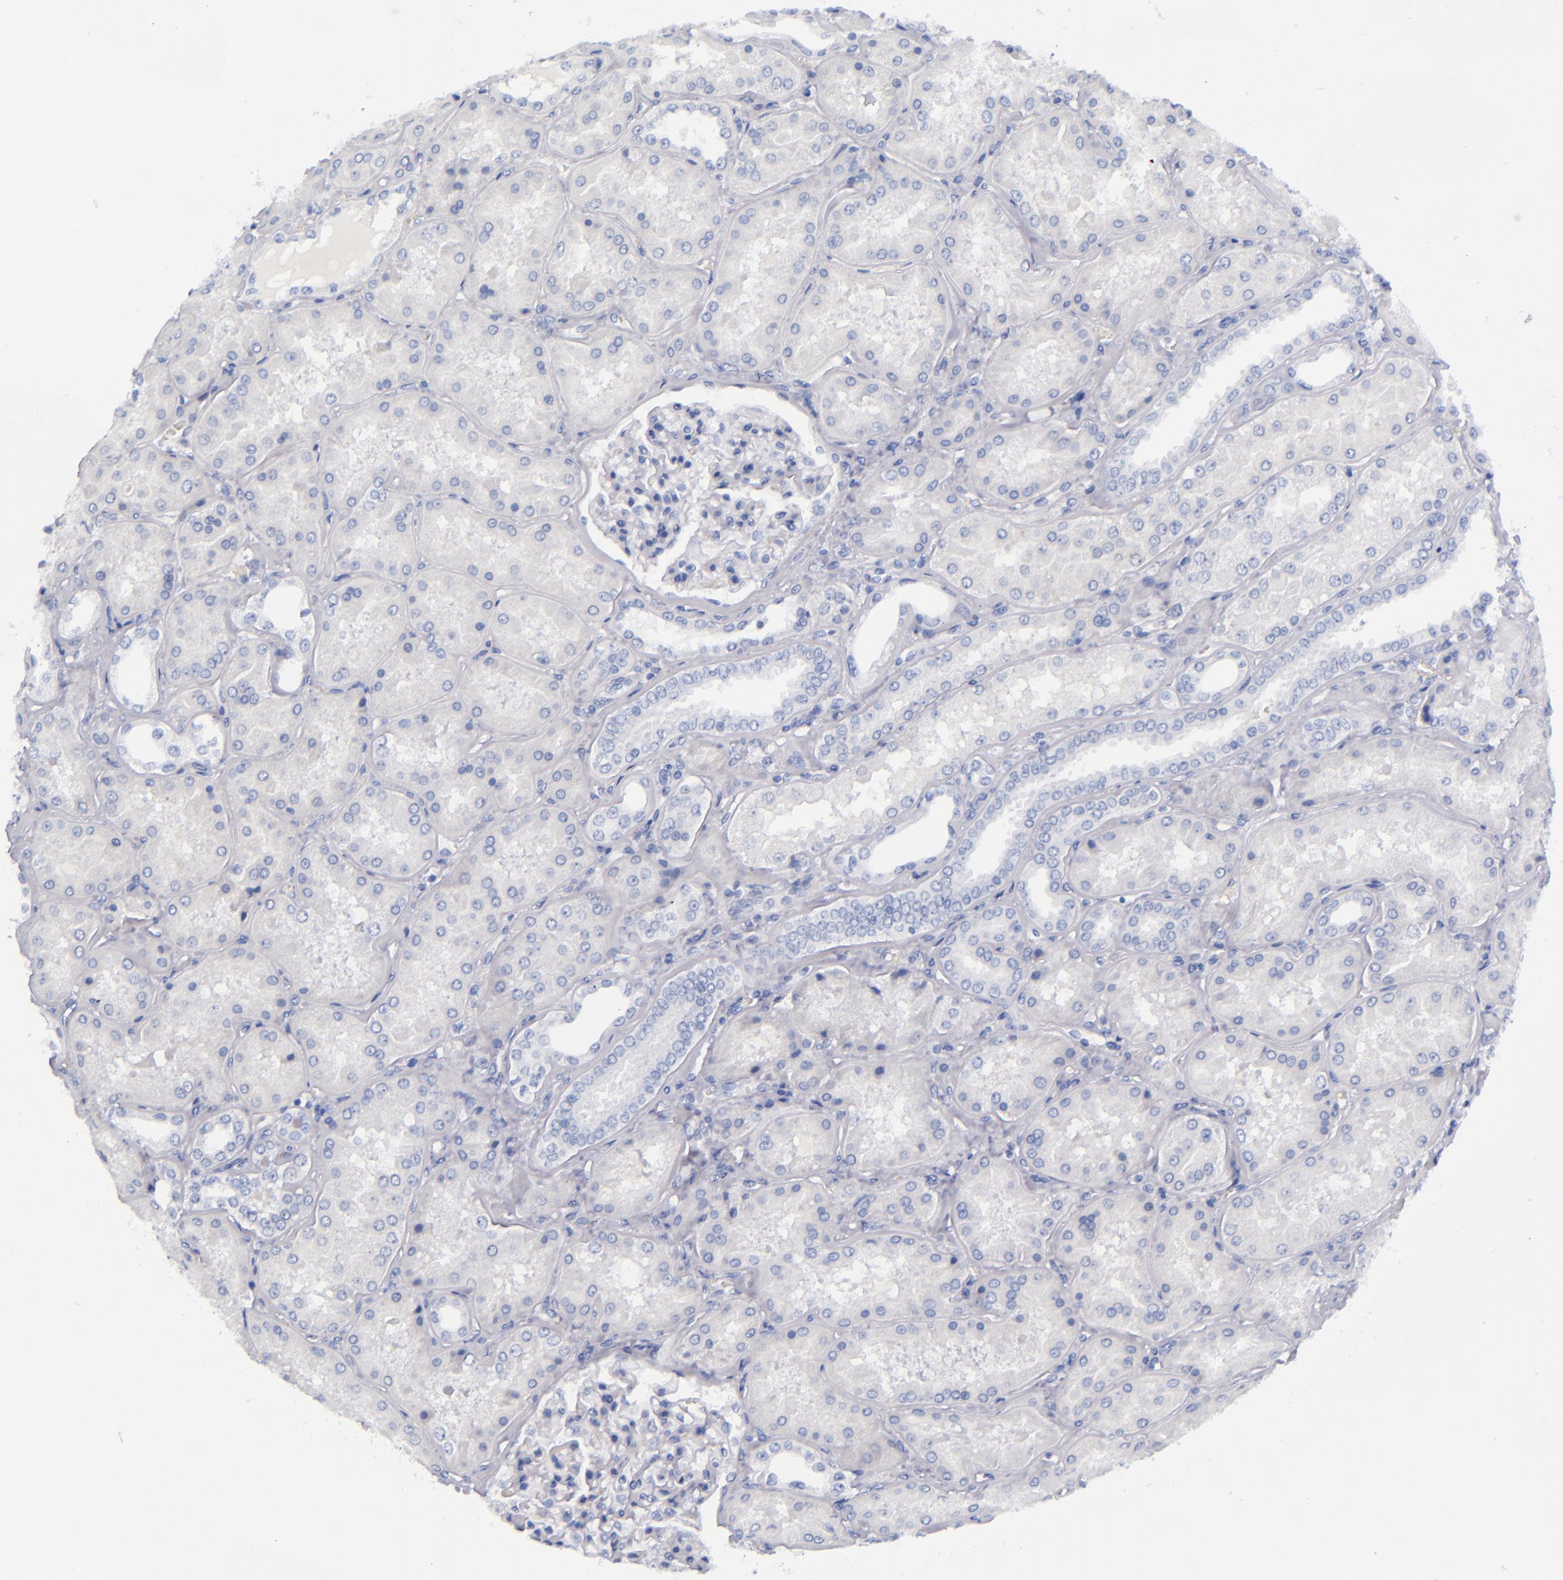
{"staining": {"intensity": "negative", "quantity": "none", "location": "none"}, "tissue": "kidney", "cell_type": "Cells in glomeruli", "image_type": "normal", "snomed": [{"axis": "morphology", "description": "Normal tissue, NOS"}, {"axis": "topography", "description": "Kidney"}], "caption": "IHC micrograph of benign kidney stained for a protein (brown), which demonstrates no positivity in cells in glomeruli.", "gene": "MCM7", "patient": {"sex": "female", "age": 56}}